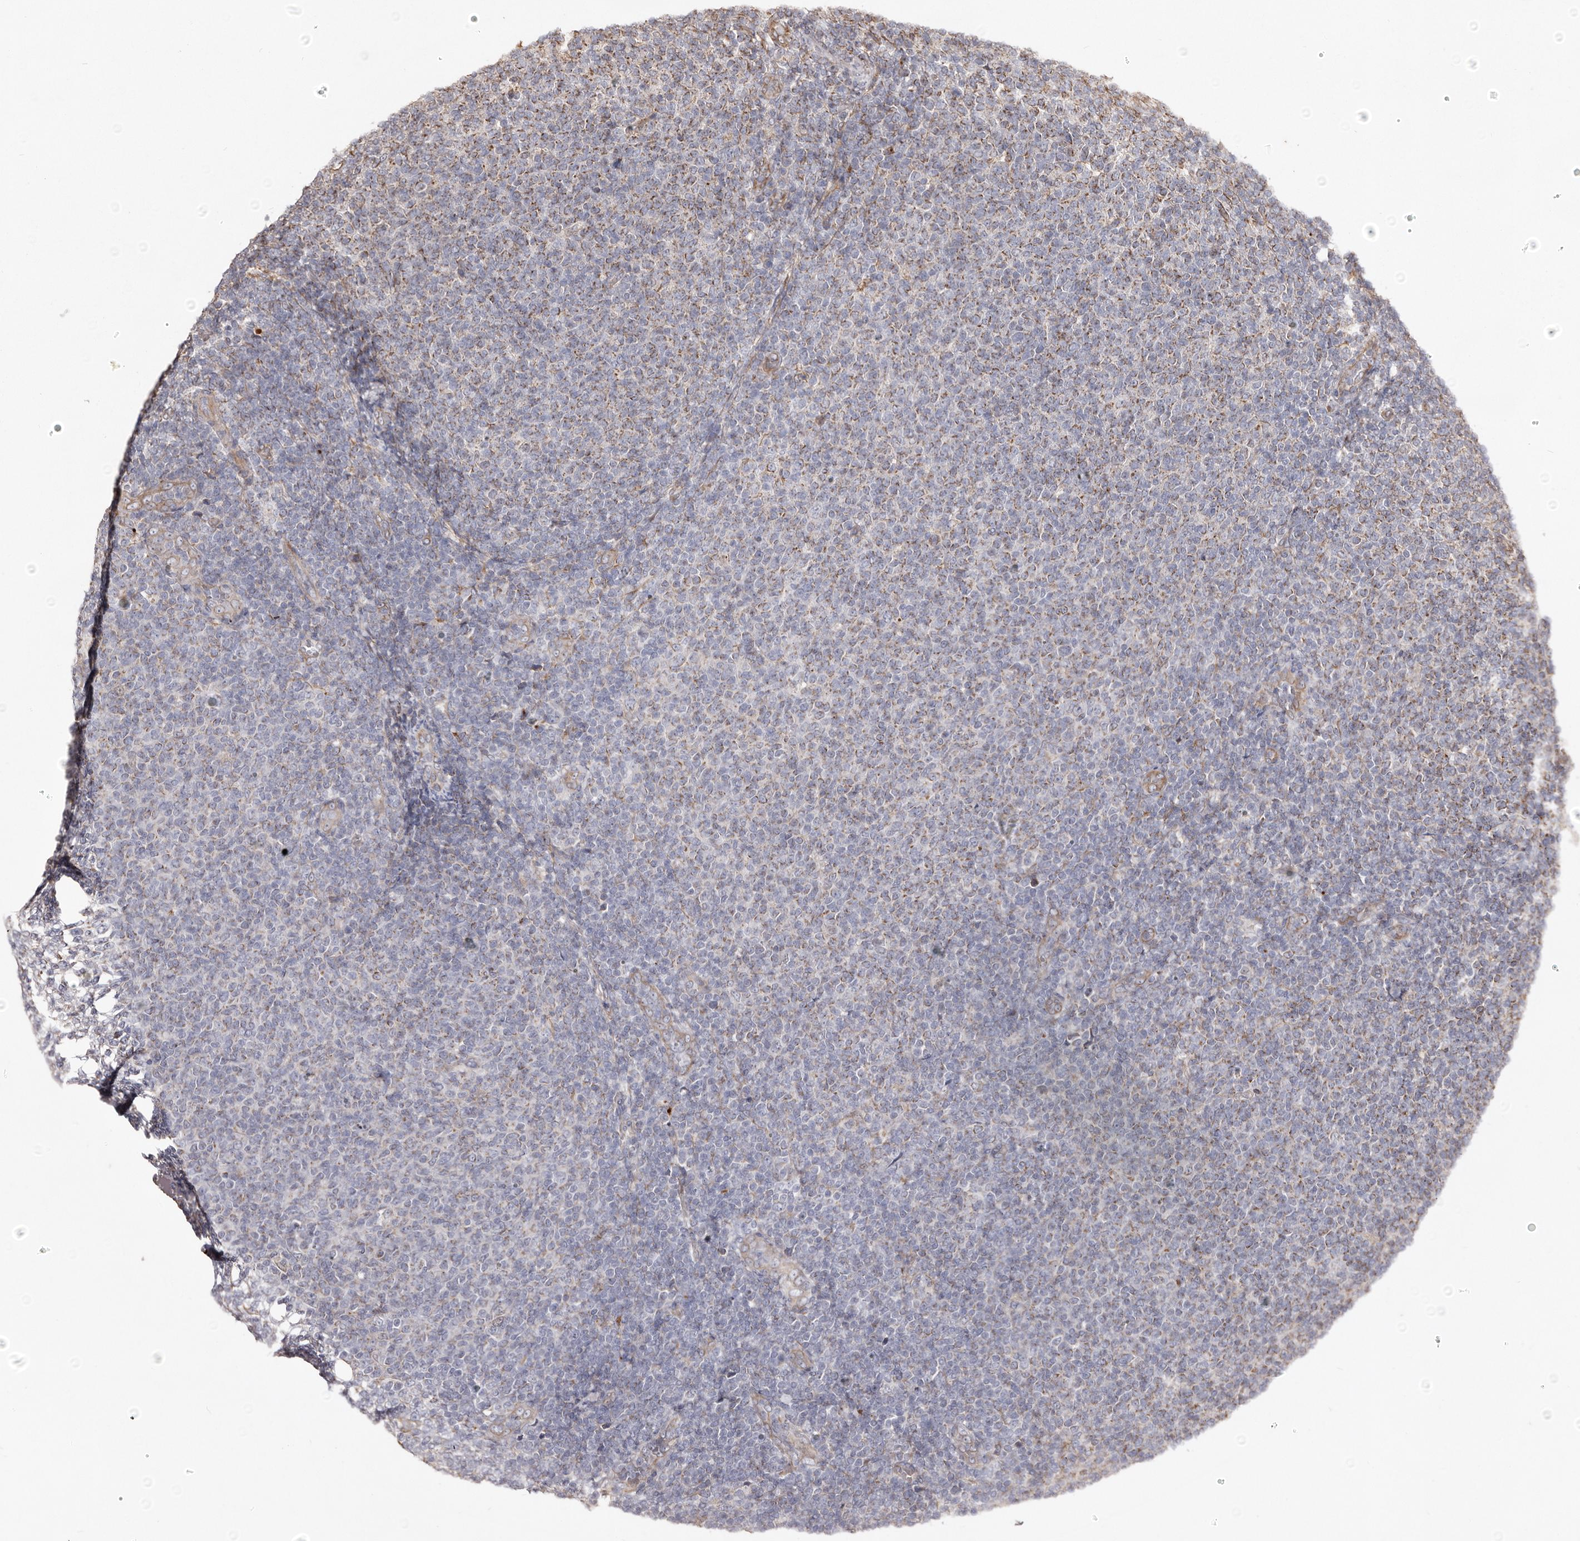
{"staining": {"intensity": "moderate", "quantity": "25%-75%", "location": "cytoplasmic/membranous"}, "tissue": "lymphoma", "cell_type": "Tumor cells", "image_type": "cancer", "snomed": [{"axis": "morphology", "description": "Malignant lymphoma, non-Hodgkin's type, Low grade"}, {"axis": "topography", "description": "Lymph node"}], "caption": "Low-grade malignant lymphoma, non-Hodgkin's type stained with a brown dye reveals moderate cytoplasmic/membranous positive staining in approximately 25%-75% of tumor cells.", "gene": "MACC1", "patient": {"sex": "male", "age": 66}}